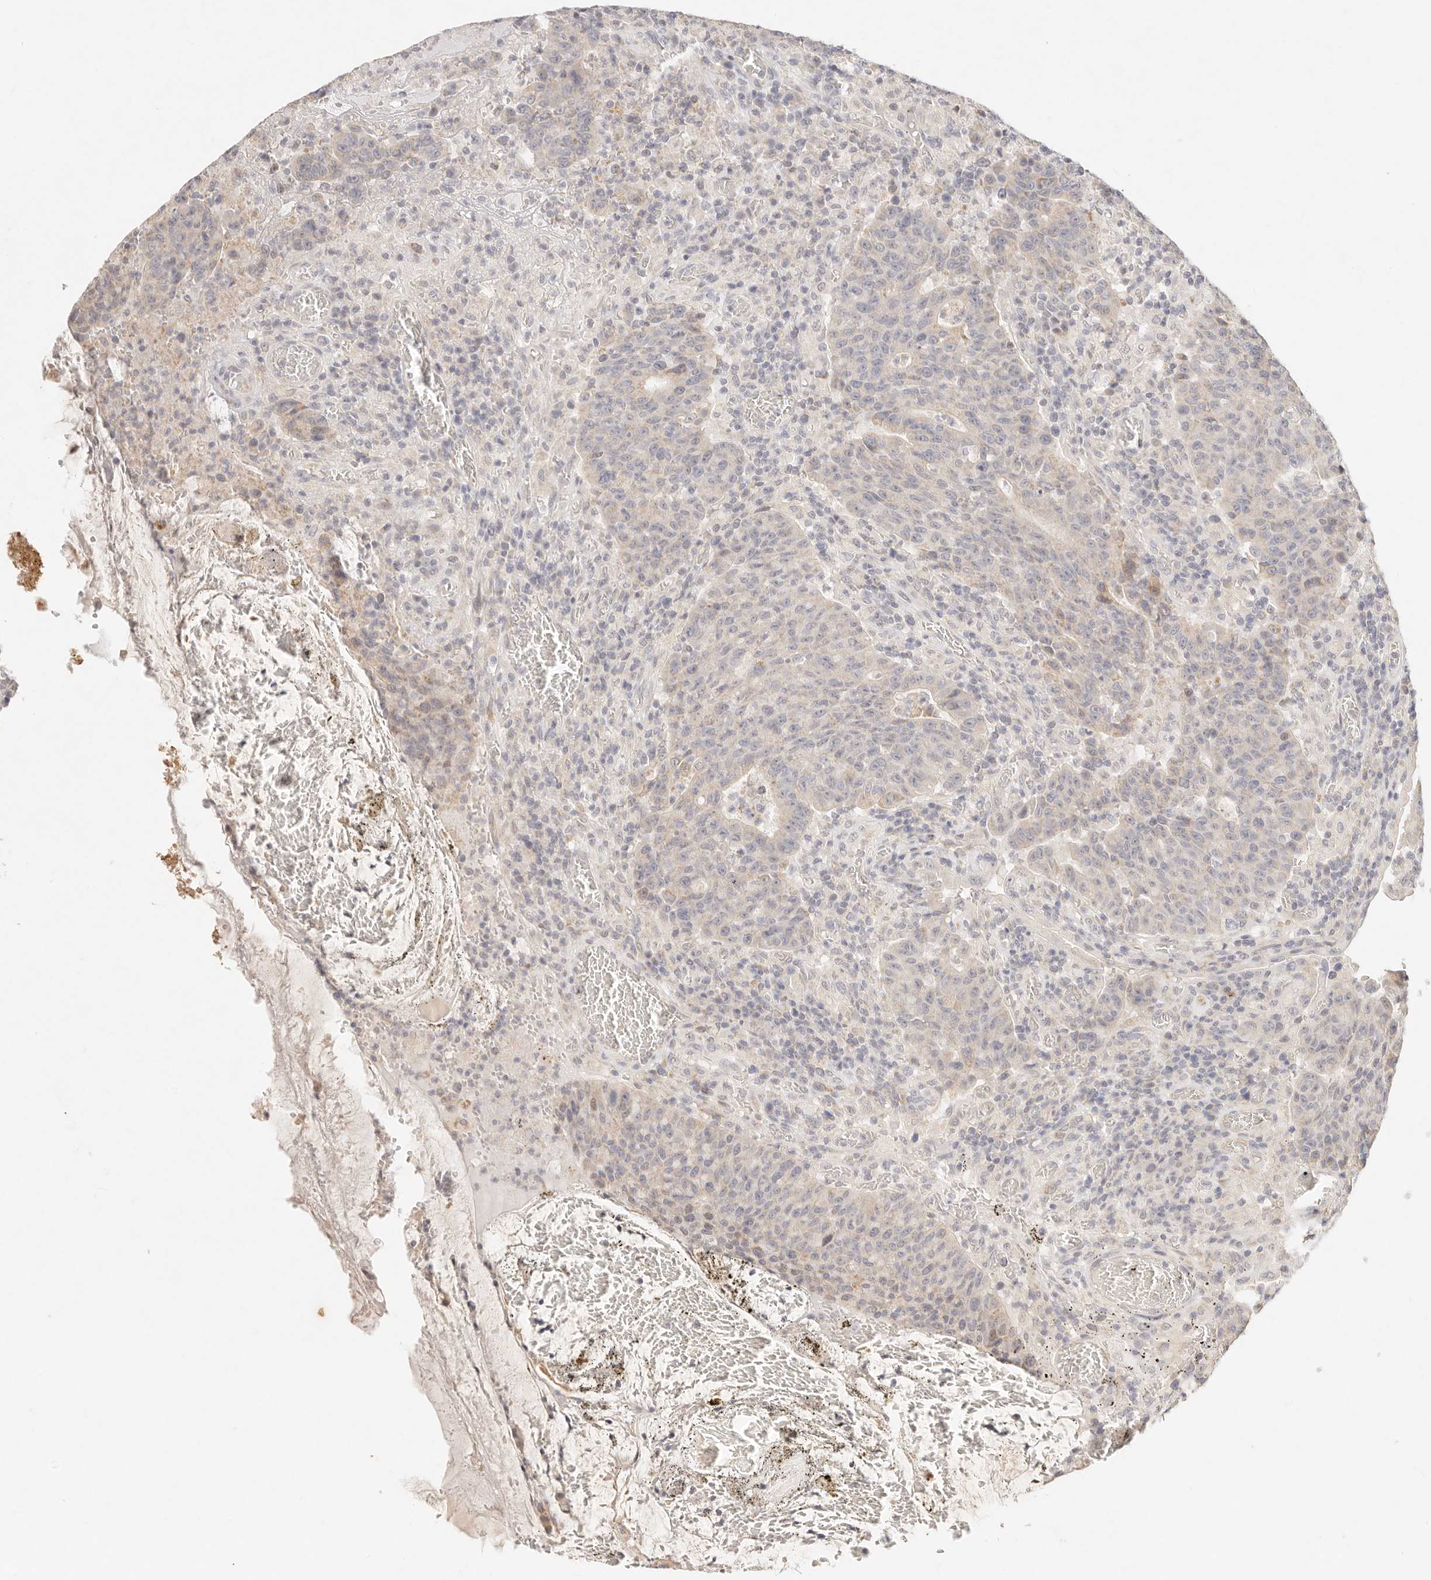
{"staining": {"intensity": "negative", "quantity": "none", "location": "none"}, "tissue": "colorectal cancer", "cell_type": "Tumor cells", "image_type": "cancer", "snomed": [{"axis": "morphology", "description": "Adenocarcinoma, NOS"}, {"axis": "topography", "description": "Colon"}], "caption": "IHC of colorectal cancer shows no positivity in tumor cells.", "gene": "GPR156", "patient": {"sex": "female", "age": 75}}